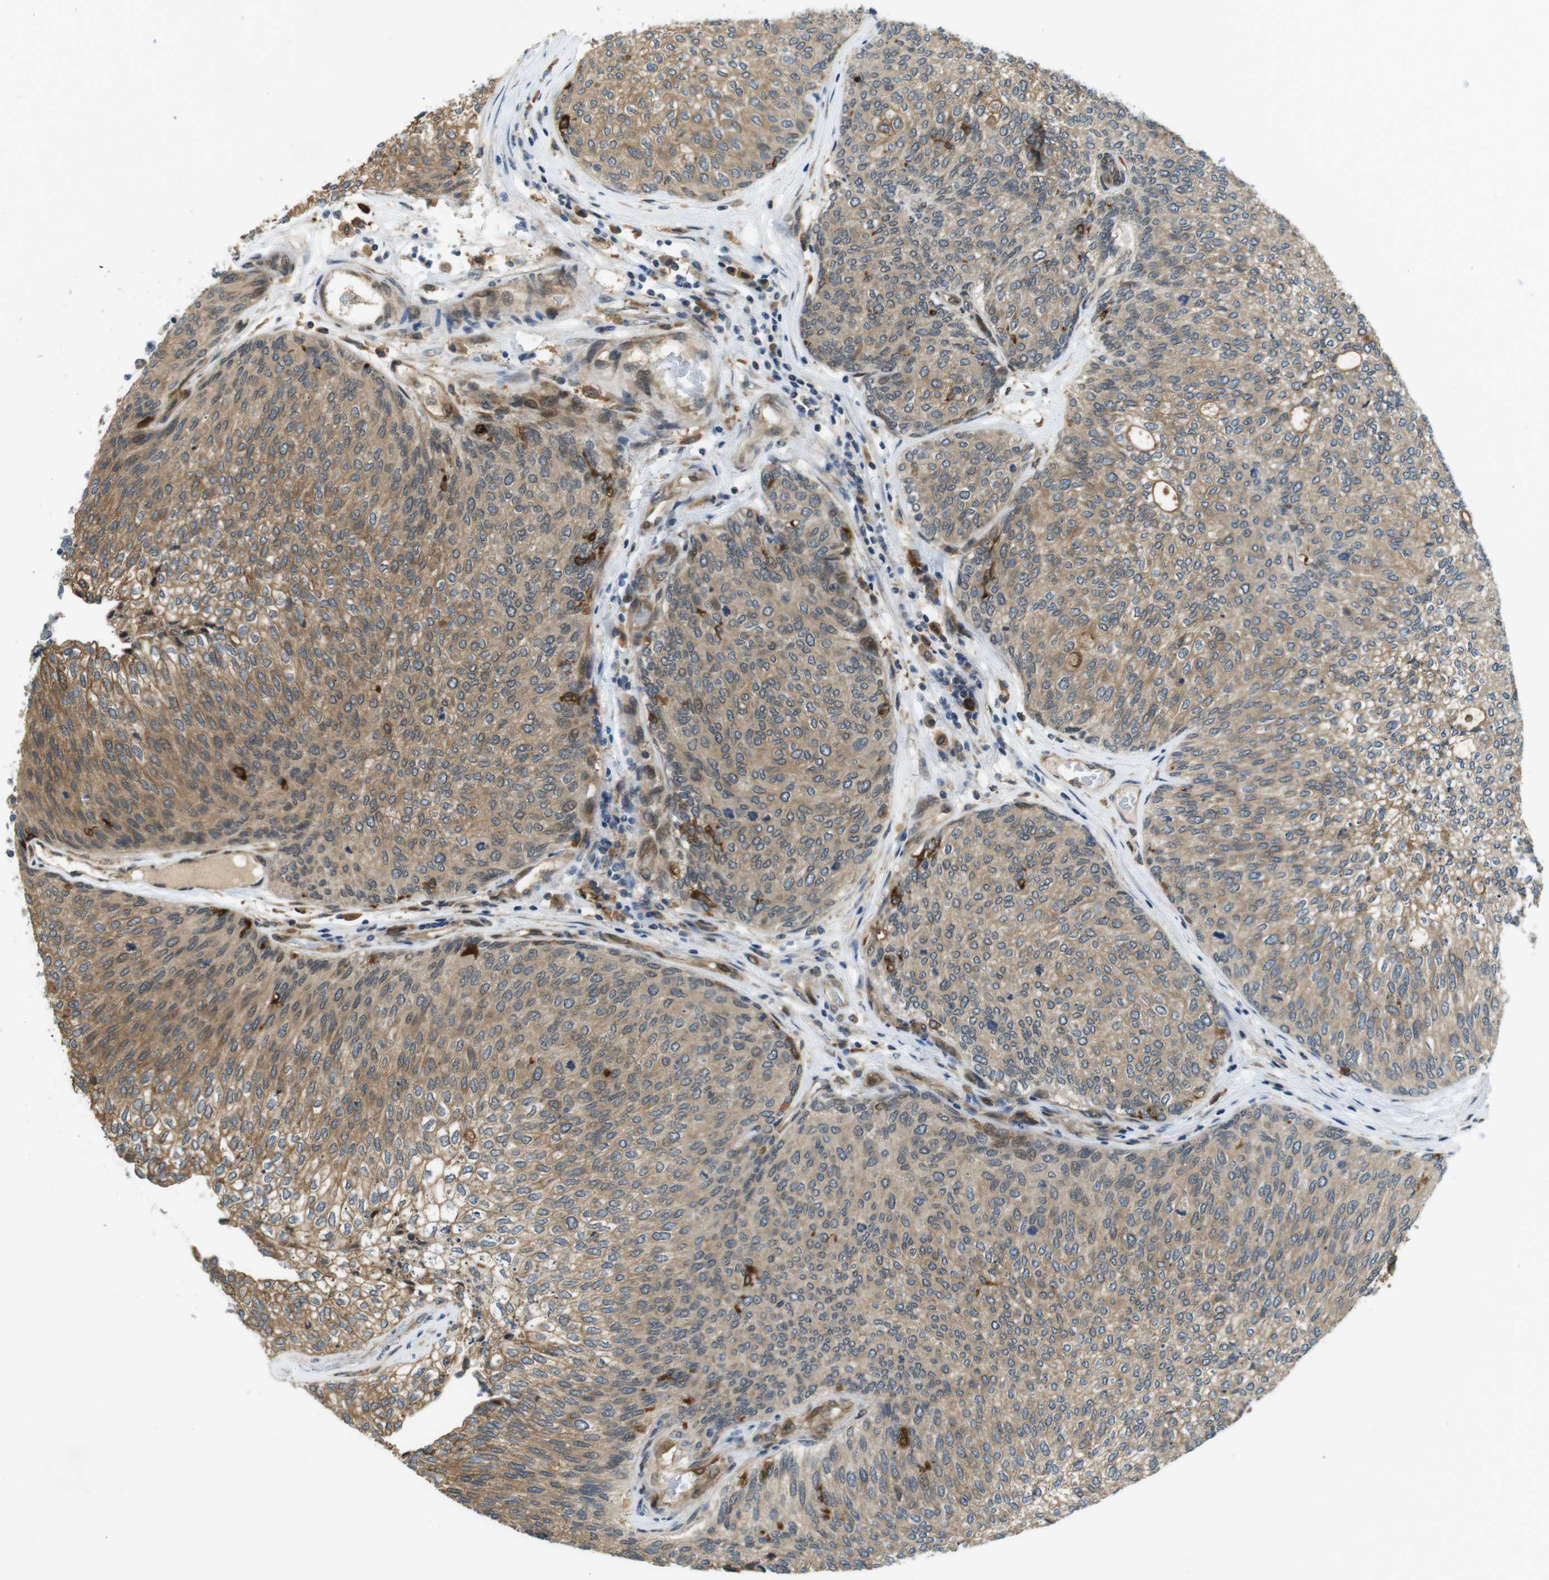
{"staining": {"intensity": "moderate", "quantity": ">75%", "location": "cytoplasmic/membranous"}, "tissue": "urothelial cancer", "cell_type": "Tumor cells", "image_type": "cancer", "snomed": [{"axis": "morphology", "description": "Urothelial carcinoma, Low grade"}, {"axis": "topography", "description": "Urinary bladder"}], "caption": "A histopathology image of urothelial carcinoma (low-grade) stained for a protein demonstrates moderate cytoplasmic/membranous brown staining in tumor cells.", "gene": "PALD1", "patient": {"sex": "female", "age": 79}}